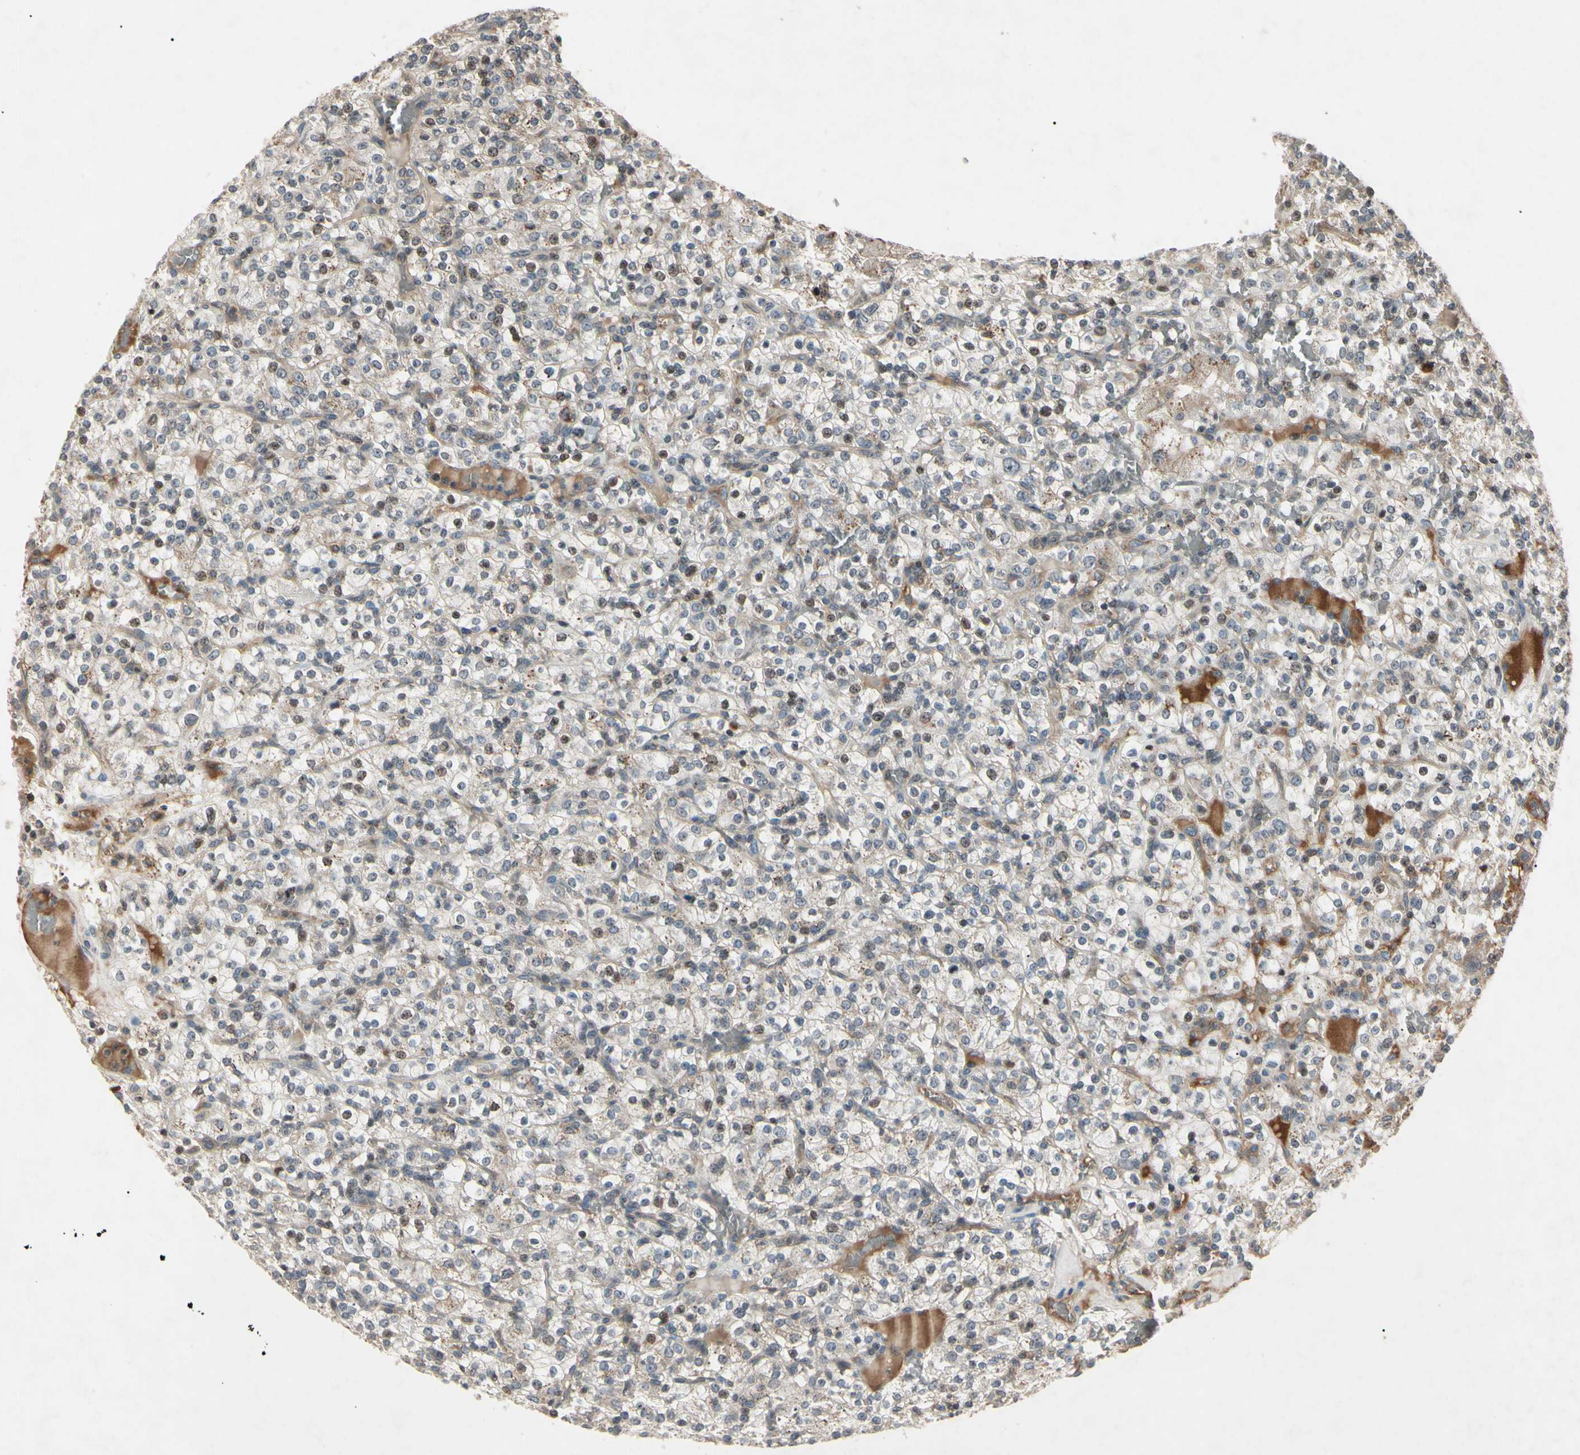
{"staining": {"intensity": "moderate", "quantity": "<25%", "location": "nuclear"}, "tissue": "renal cancer", "cell_type": "Tumor cells", "image_type": "cancer", "snomed": [{"axis": "morphology", "description": "Normal tissue, NOS"}, {"axis": "morphology", "description": "Adenocarcinoma, NOS"}, {"axis": "topography", "description": "Kidney"}], "caption": "Immunohistochemical staining of human adenocarcinoma (renal) reveals low levels of moderate nuclear staining in about <25% of tumor cells.", "gene": "AEBP1", "patient": {"sex": "female", "age": 72}}